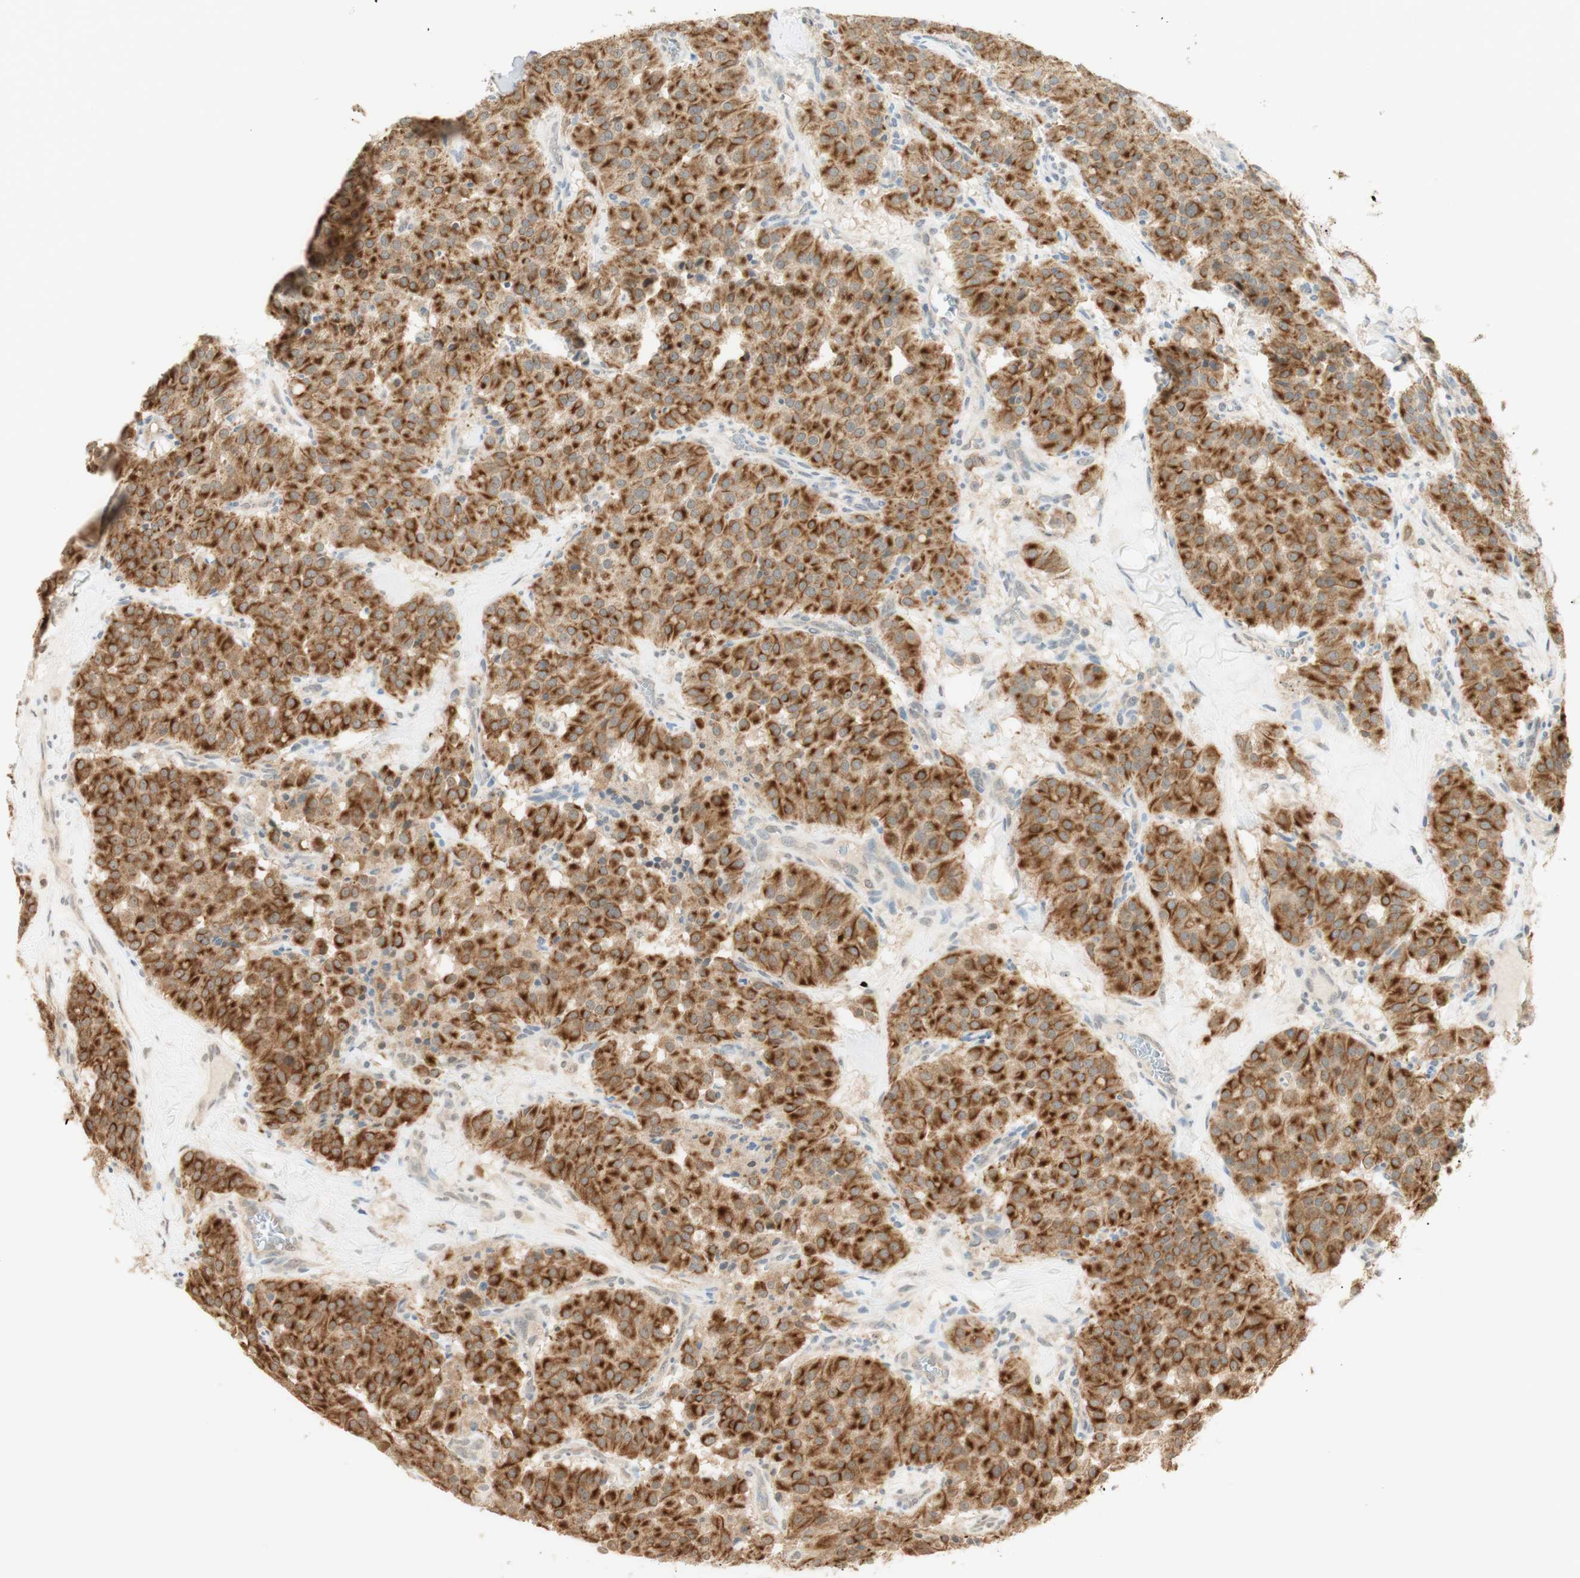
{"staining": {"intensity": "moderate", "quantity": ">75%", "location": "cytoplasmic/membranous"}, "tissue": "carcinoid", "cell_type": "Tumor cells", "image_type": "cancer", "snomed": [{"axis": "morphology", "description": "Carcinoid, malignant, NOS"}, {"axis": "topography", "description": "Lung"}], "caption": "The photomicrograph demonstrates a brown stain indicating the presence of a protein in the cytoplasmic/membranous of tumor cells in carcinoid. (Stains: DAB in brown, nuclei in blue, Microscopy: brightfield microscopy at high magnification).", "gene": "SPINT2", "patient": {"sex": "male", "age": 30}}